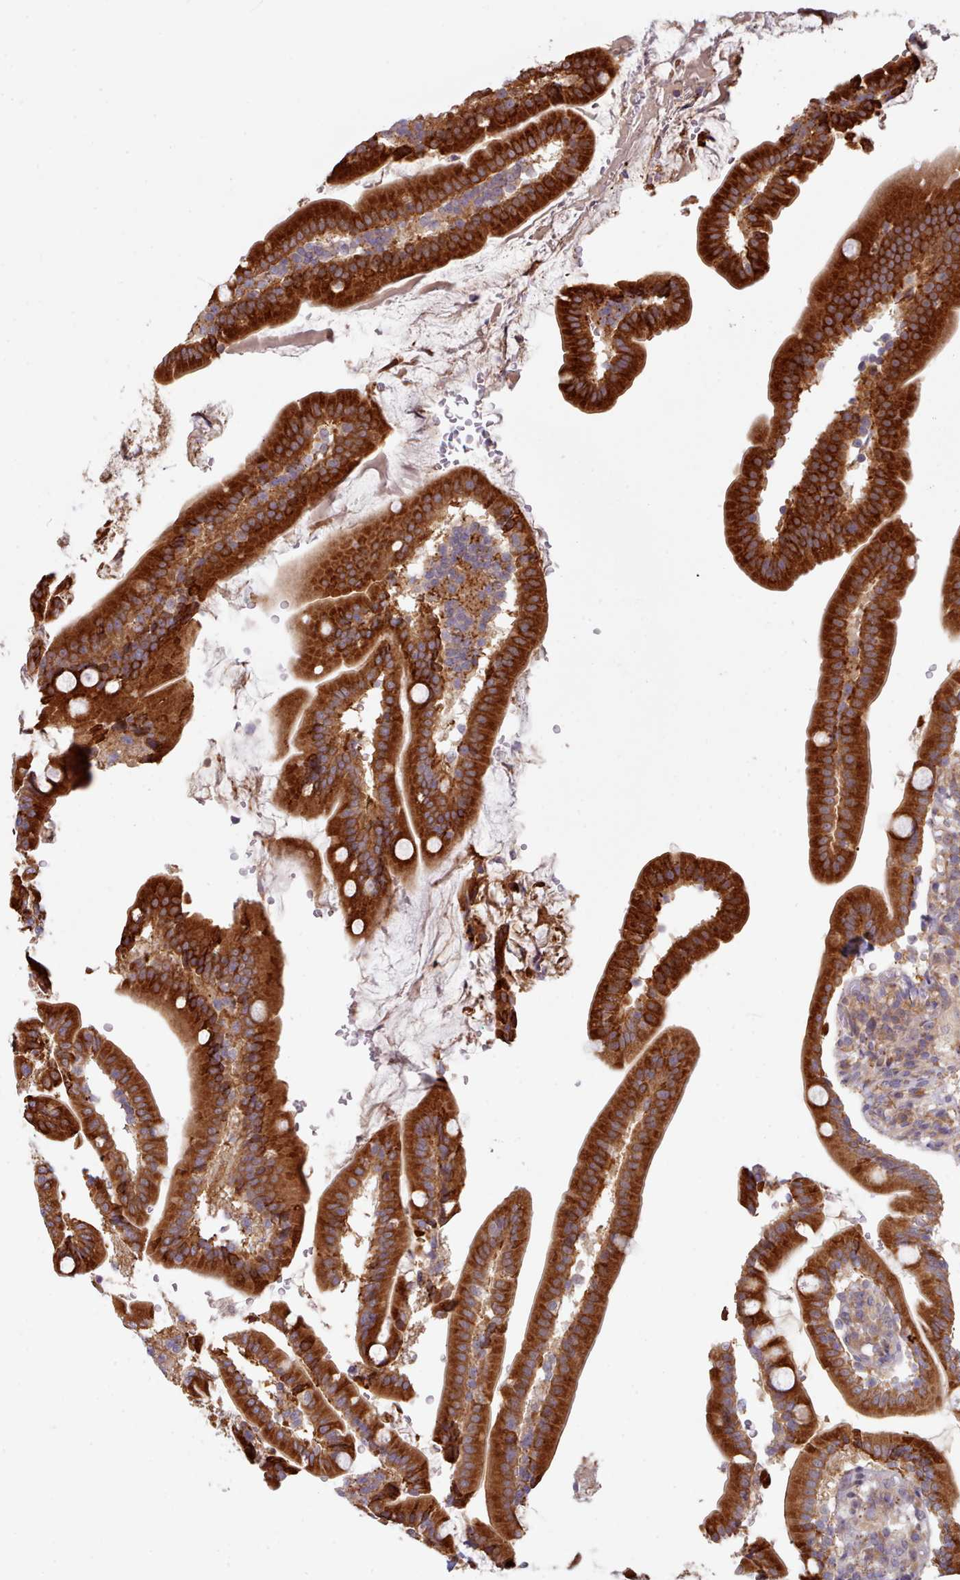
{"staining": {"intensity": "strong", "quantity": ">75%", "location": "cytoplasmic/membranous"}, "tissue": "duodenum", "cell_type": "Glandular cells", "image_type": "normal", "snomed": [{"axis": "morphology", "description": "Normal tissue, NOS"}, {"axis": "topography", "description": "Duodenum"}], "caption": "This histopathology image reveals normal duodenum stained with IHC to label a protein in brown. The cytoplasmic/membranous of glandular cells show strong positivity for the protein. Nuclei are counter-stained blue.", "gene": "TRIM26", "patient": {"sex": "female", "age": 67}}